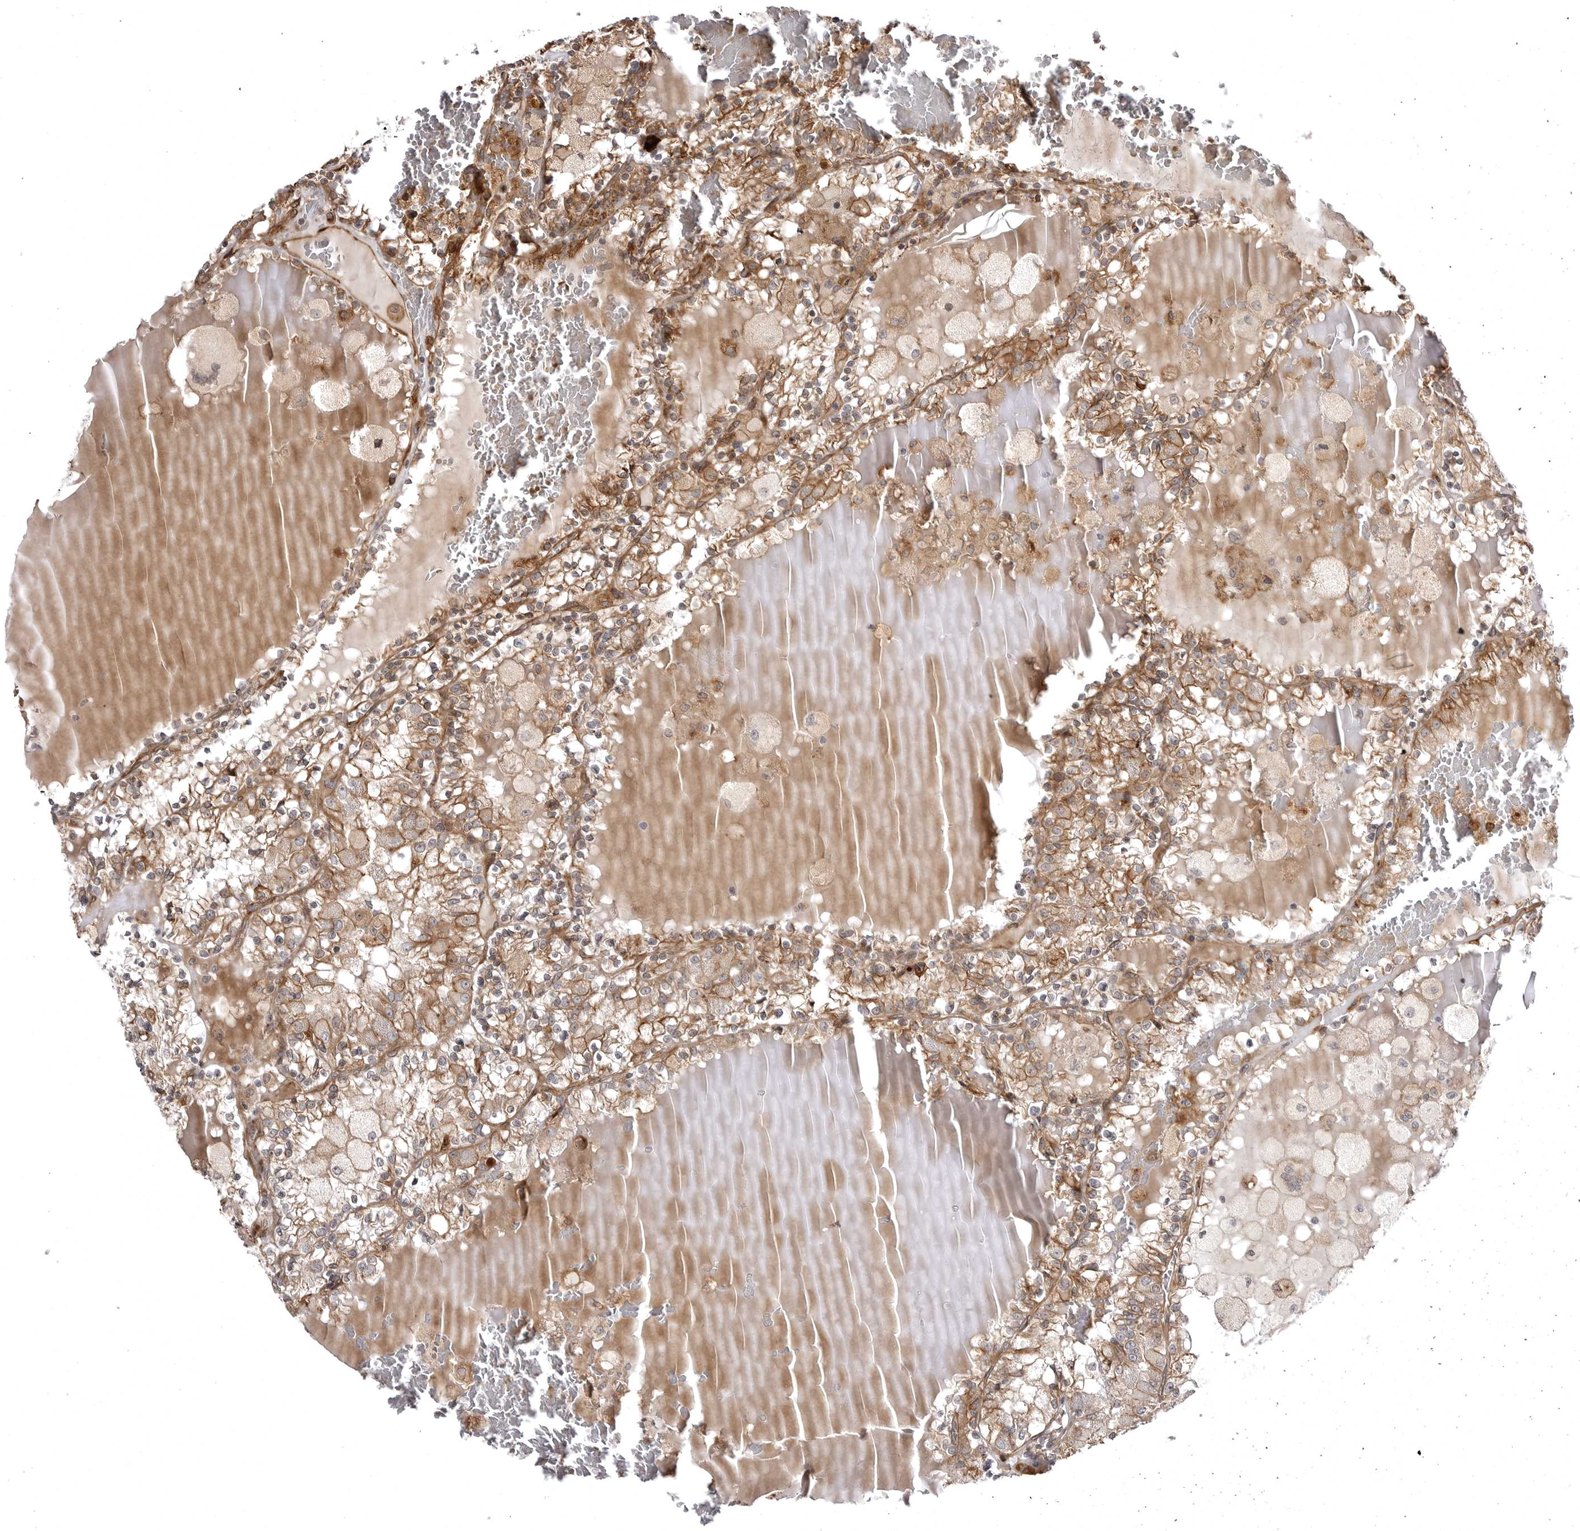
{"staining": {"intensity": "moderate", "quantity": ">75%", "location": "cytoplasmic/membranous"}, "tissue": "renal cancer", "cell_type": "Tumor cells", "image_type": "cancer", "snomed": [{"axis": "morphology", "description": "Adenocarcinoma, NOS"}, {"axis": "topography", "description": "Kidney"}], "caption": "Moderate cytoplasmic/membranous staining is seen in about >75% of tumor cells in renal cancer. The staining is performed using DAB brown chromogen to label protein expression. The nuclei are counter-stained blue using hematoxylin.", "gene": "ARL5A", "patient": {"sex": "female", "age": 56}}